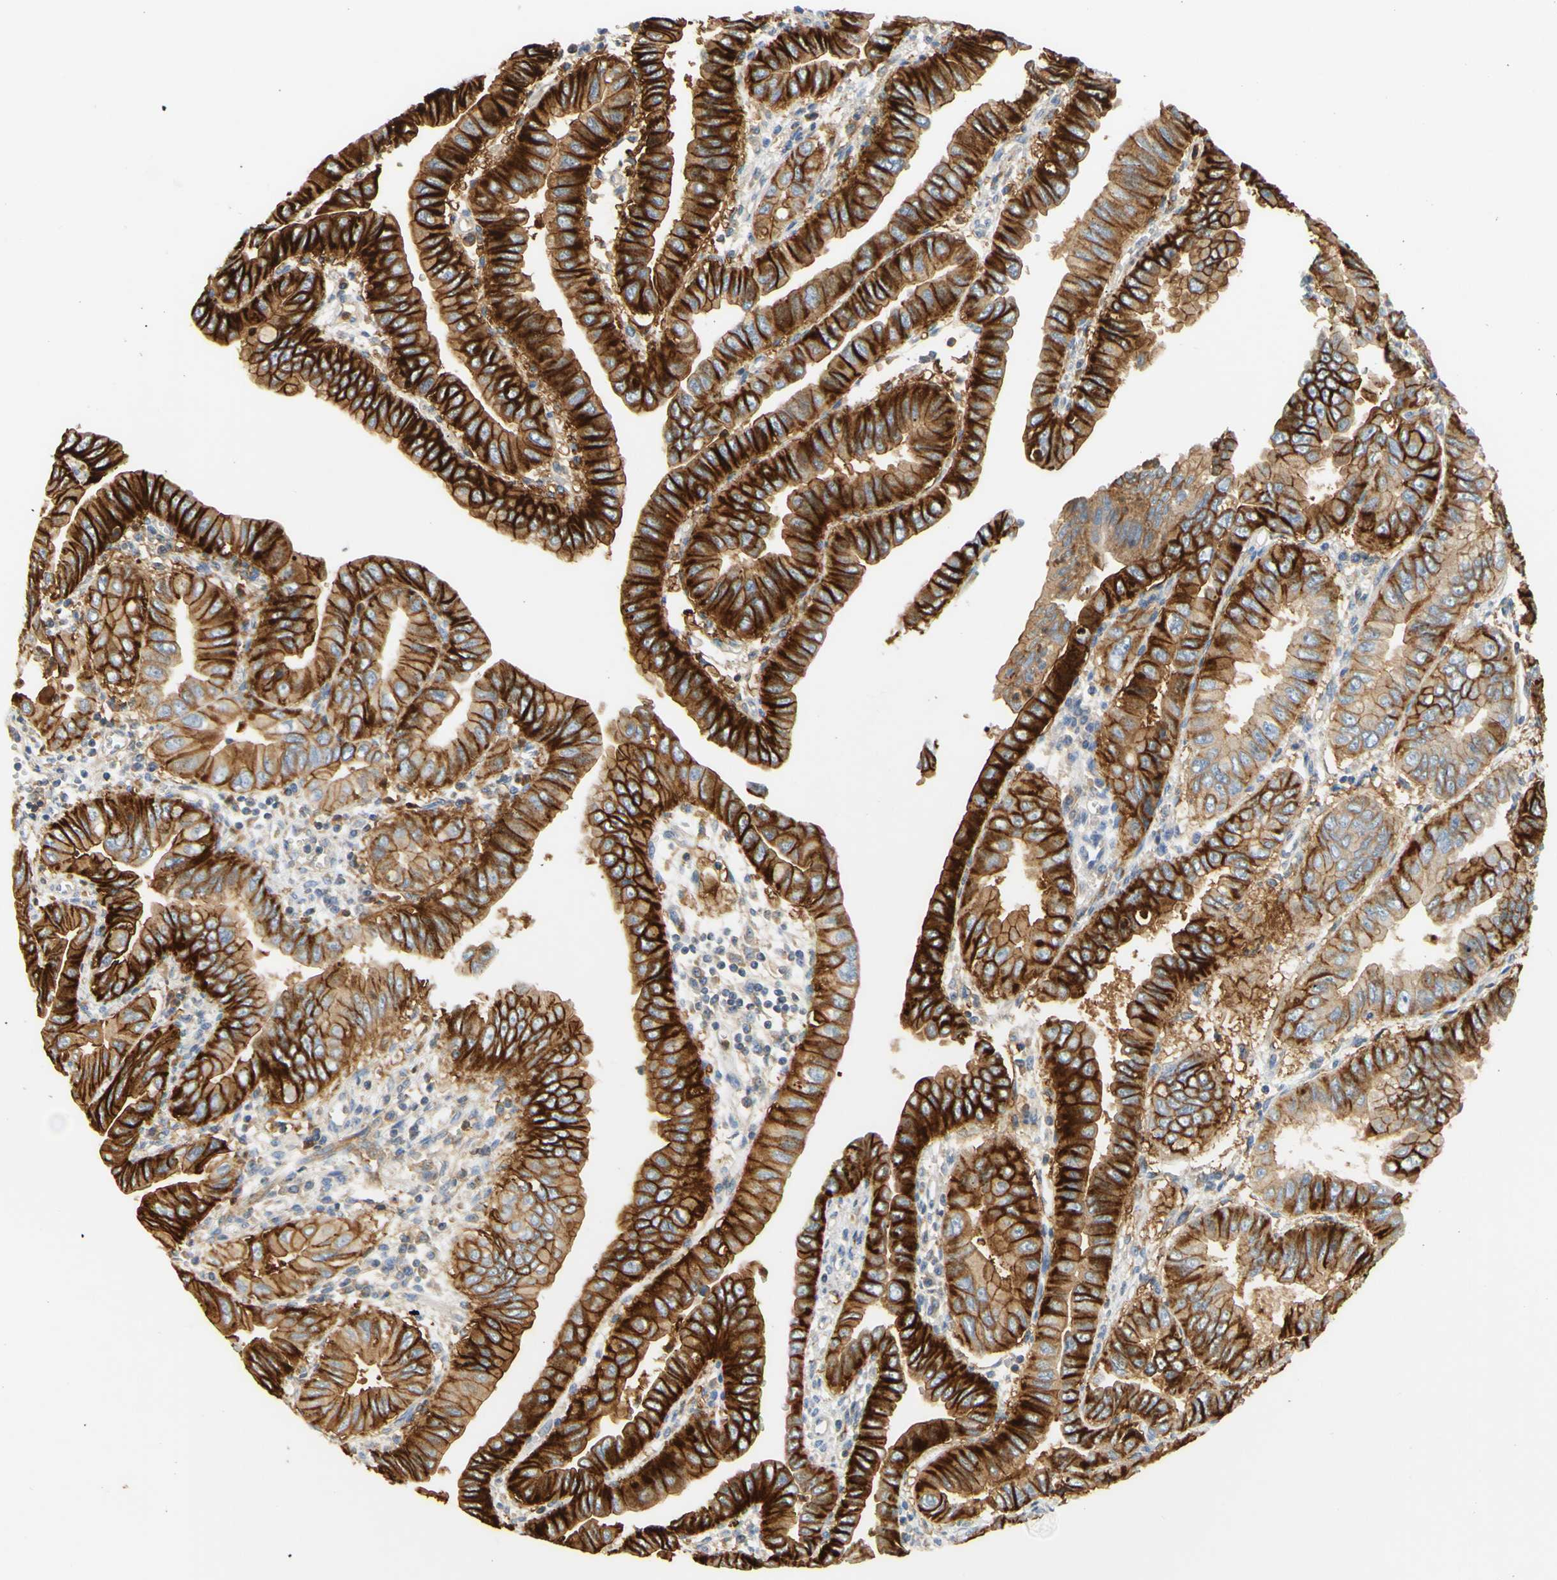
{"staining": {"intensity": "strong", "quantity": ">75%", "location": "cytoplasmic/membranous"}, "tissue": "pancreatic cancer", "cell_type": "Tumor cells", "image_type": "cancer", "snomed": [{"axis": "morphology", "description": "Normal tissue, NOS"}, {"axis": "topography", "description": "Lymph node"}], "caption": "Immunohistochemical staining of human pancreatic cancer displays high levels of strong cytoplasmic/membranous protein expression in approximately >75% of tumor cells.", "gene": "PCDH7", "patient": {"sex": "male", "age": 50}}